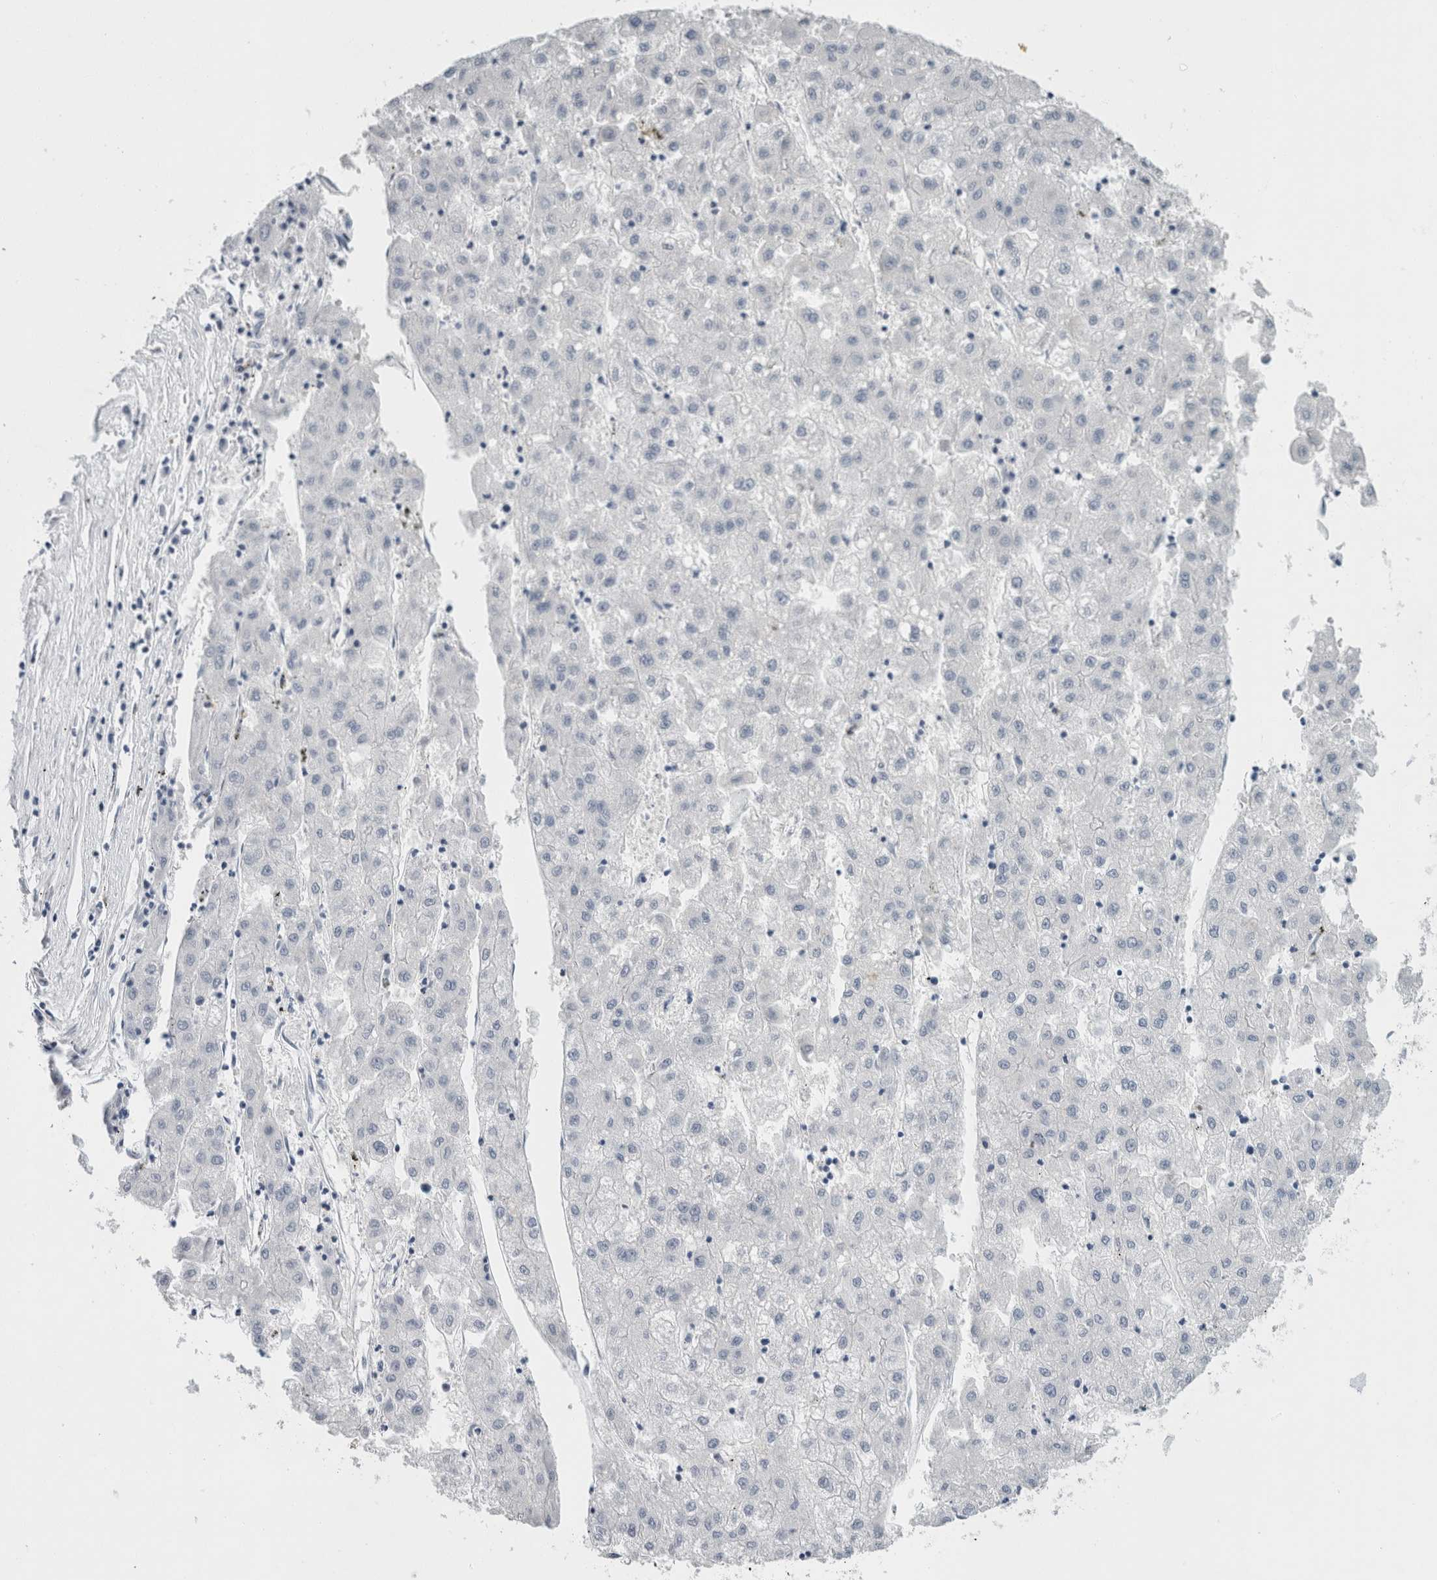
{"staining": {"intensity": "negative", "quantity": "none", "location": "none"}, "tissue": "liver cancer", "cell_type": "Tumor cells", "image_type": "cancer", "snomed": [{"axis": "morphology", "description": "Carcinoma, Hepatocellular, NOS"}, {"axis": "topography", "description": "Liver"}], "caption": "Immunohistochemical staining of human liver hepatocellular carcinoma displays no significant expression in tumor cells.", "gene": "CASP6", "patient": {"sex": "male", "age": 72}}